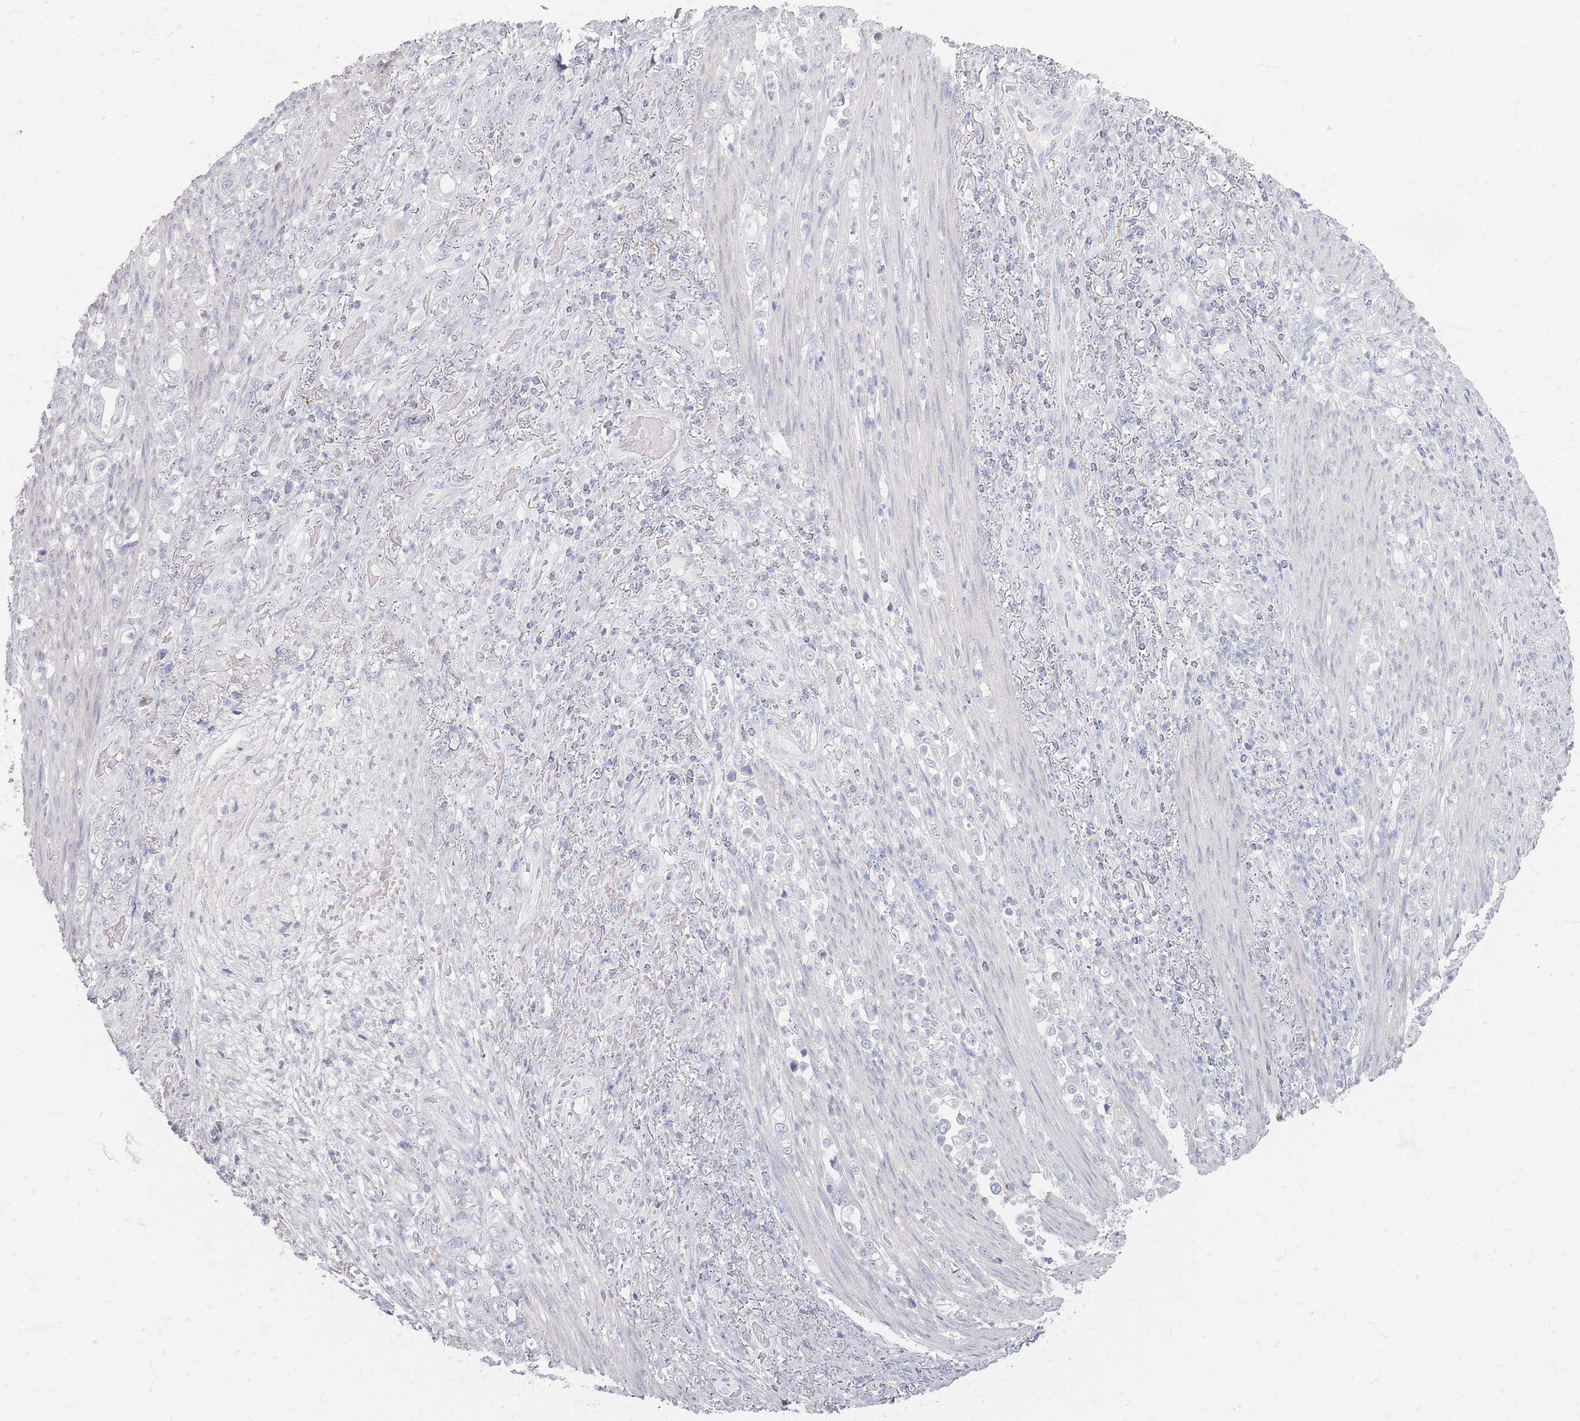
{"staining": {"intensity": "negative", "quantity": "none", "location": "none"}, "tissue": "stomach cancer", "cell_type": "Tumor cells", "image_type": "cancer", "snomed": [{"axis": "morphology", "description": "Normal tissue, NOS"}, {"axis": "morphology", "description": "Adenocarcinoma, NOS"}, {"axis": "topography", "description": "Stomach"}], "caption": "Tumor cells are negative for brown protein staining in stomach cancer (adenocarcinoma).", "gene": "SLC2A11", "patient": {"sex": "female", "age": 79}}